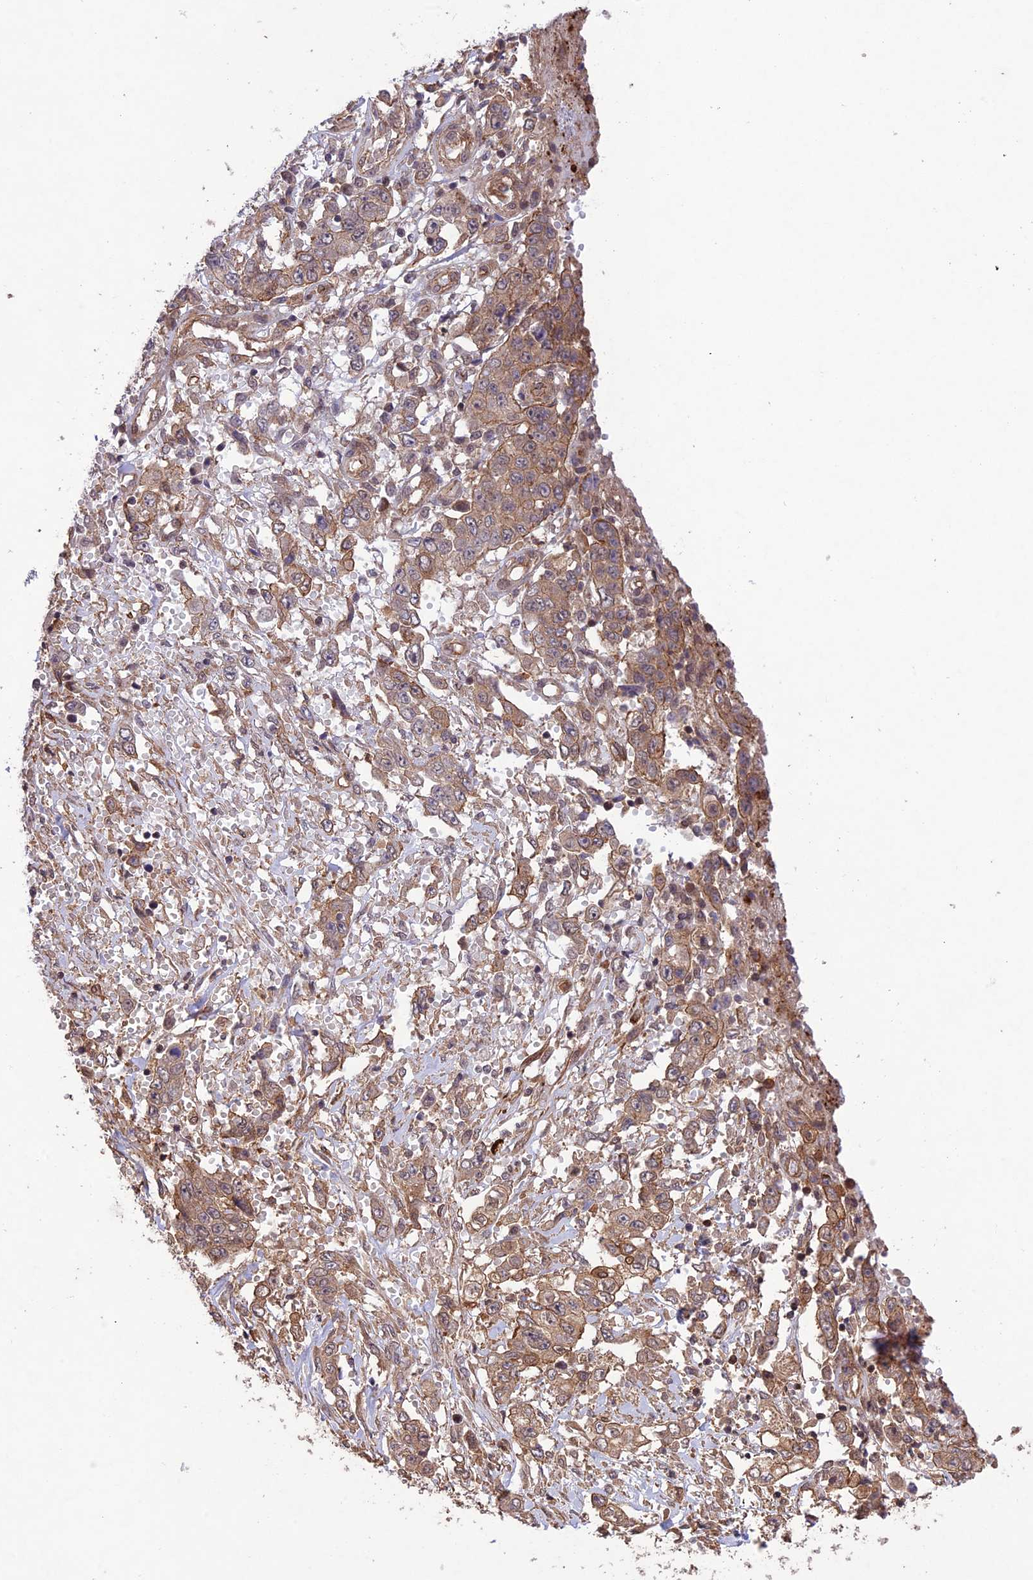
{"staining": {"intensity": "moderate", "quantity": ">75%", "location": "cytoplasmic/membranous"}, "tissue": "stomach cancer", "cell_type": "Tumor cells", "image_type": "cancer", "snomed": [{"axis": "morphology", "description": "Adenocarcinoma, NOS"}, {"axis": "topography", "description": "Stomach, upper"}], "caption": "Protein staining displays moderate cytoplasmic/membranous positivity in approximately >75% of tumor cells in stomach cancer.", "gene": "FCHSD1", "patient": {"sex": "male", "age": 62}}